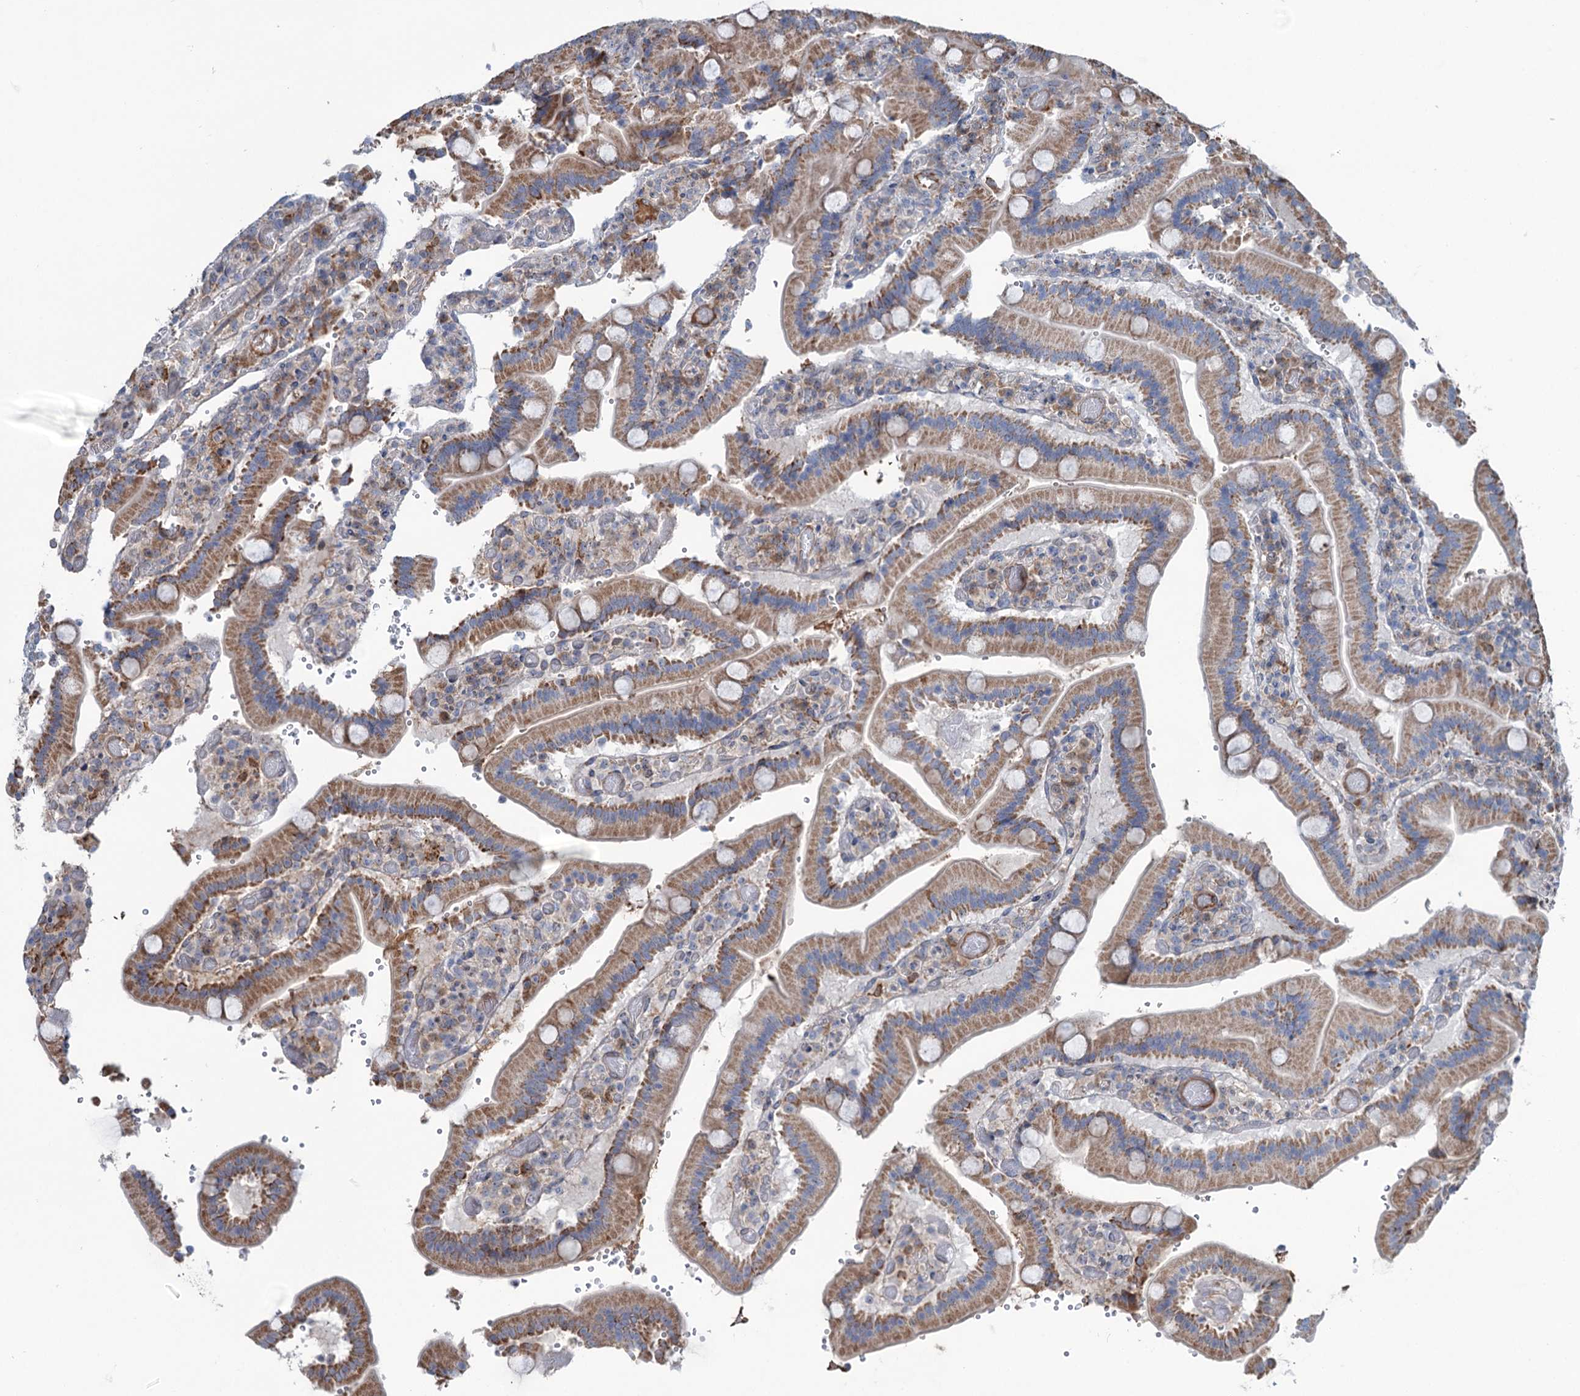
{"staining": {"intensity": "moderate", "quantity": "25%-75%", "location": "cytoplasmic/membranous"}, "tissue": "duodenum", "cell_type": "Glandular cells", "image_type": "normal", "snomed": [{"axis": "morphology", "description": "Normal tissue, NOS"}, {"axis": "topography", "description": "Duodenum"}], "caption": "Immunohistochemistry (IHC) photomicrograph of unremarkable duodenum: duodenum stained using immunohistochemistry demonstrates medium levels of moderate protein expression localized specifically in the cytoplasmic/membranous of glandular cells, appearing as a cytoplasmic/membranous brown color.", "gene": "LPIN1", "patient": {"sex": "female", "age": 62}}